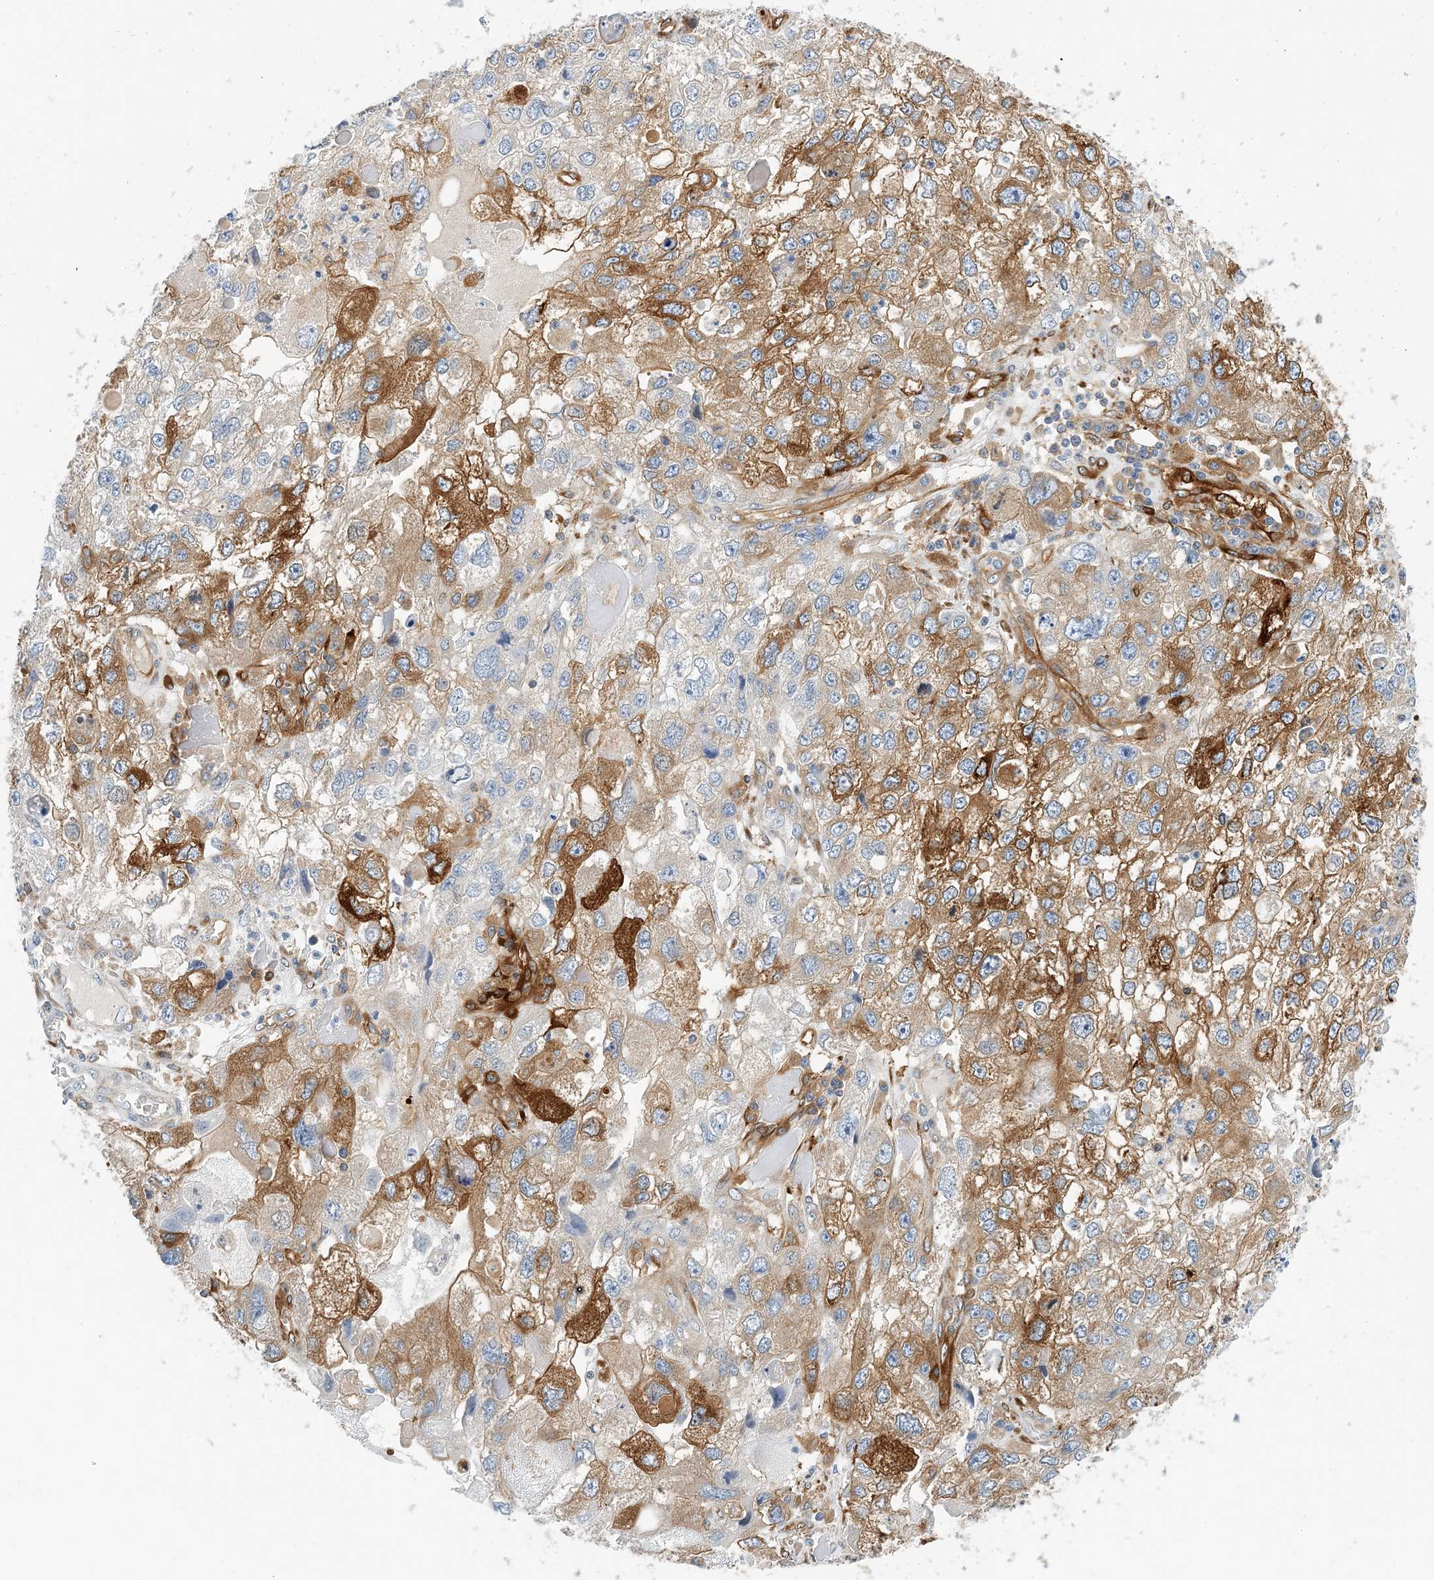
{"staining": {"intensity": "moderate", "quantity": ">75%", "location": "cytoplasmic/membranous"}, "tissue": "endometrial cancer", "cell_type": "Tumor cells", "image_type": "cancer", "snomed": [{"axis": "morphology", "description": "Adenocarcinoma, NOS"}, {"axis": "topography", "description": "Endometrium"}], "caption": "Approximately >75% of tumor cells in endometrial adenocarcinoma exhibit moderate cytoplasmic/membranous protein expression as visualized by brown immunohistochemical staining.", "gene": "PCDHA2", "patient": {"sex": "female", "age": 49}}